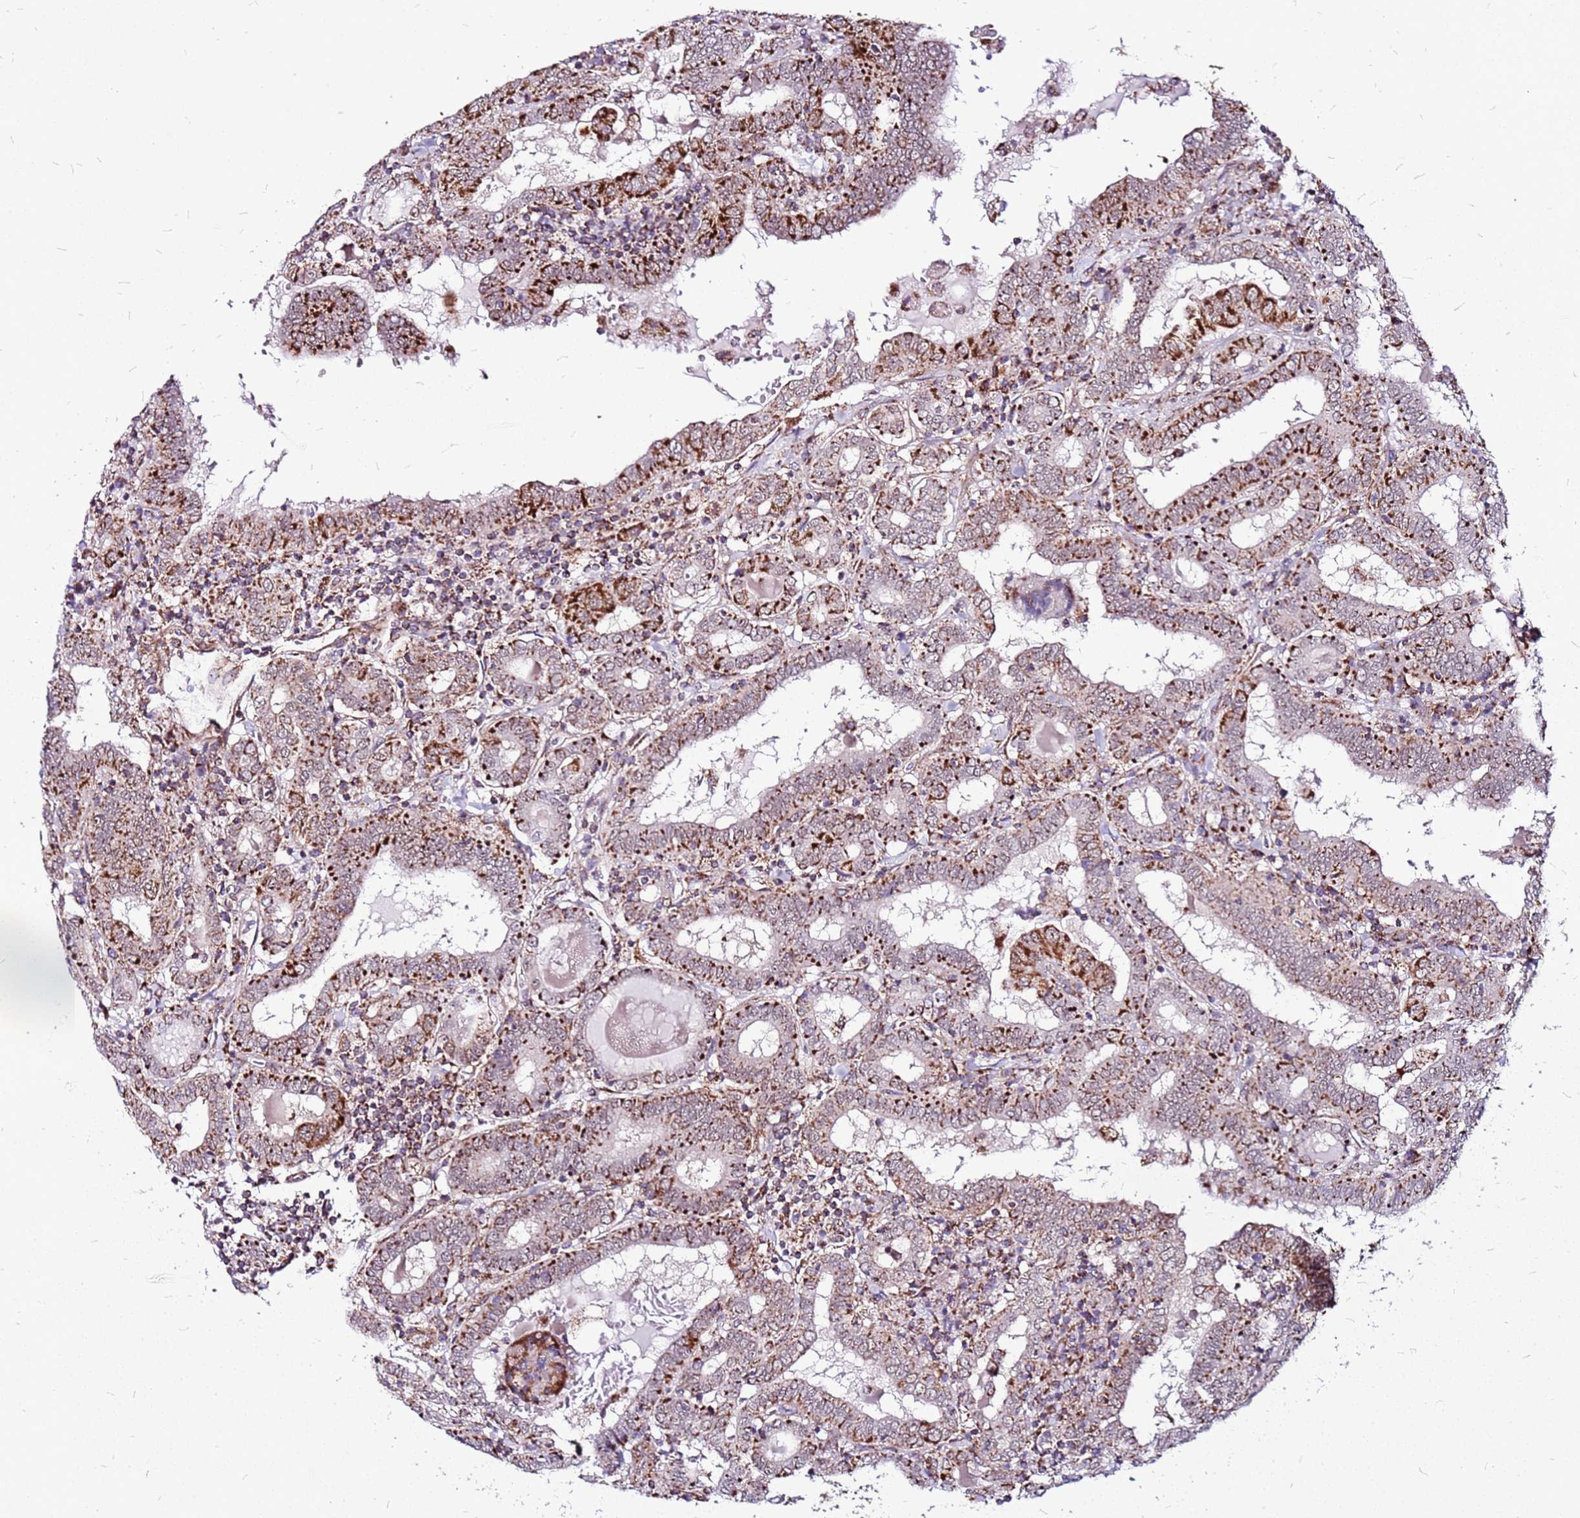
{"staining": {"intensity": "strong", "quantity": "25%-75%", "location": "cytoplasmic/membranous"}, "tissue": "thyroid cancer", "cell_type": "Tumor cells", "image_type": "cancer", "snomed": [{"axis": "morphology", "description": "Papillary adenocarcinoma, NOS"}, {"axis": "topography", "description": "Thyroid gland"}], "caption": "Protein expression analysis of papillary adenocarcinoma (thyroid) shows strong cytoplasmic/membranous positivity in about 25%-75% of tumor cells.", "gene": "OR51T1", "patient": {"sex": "female", "age": 72}}